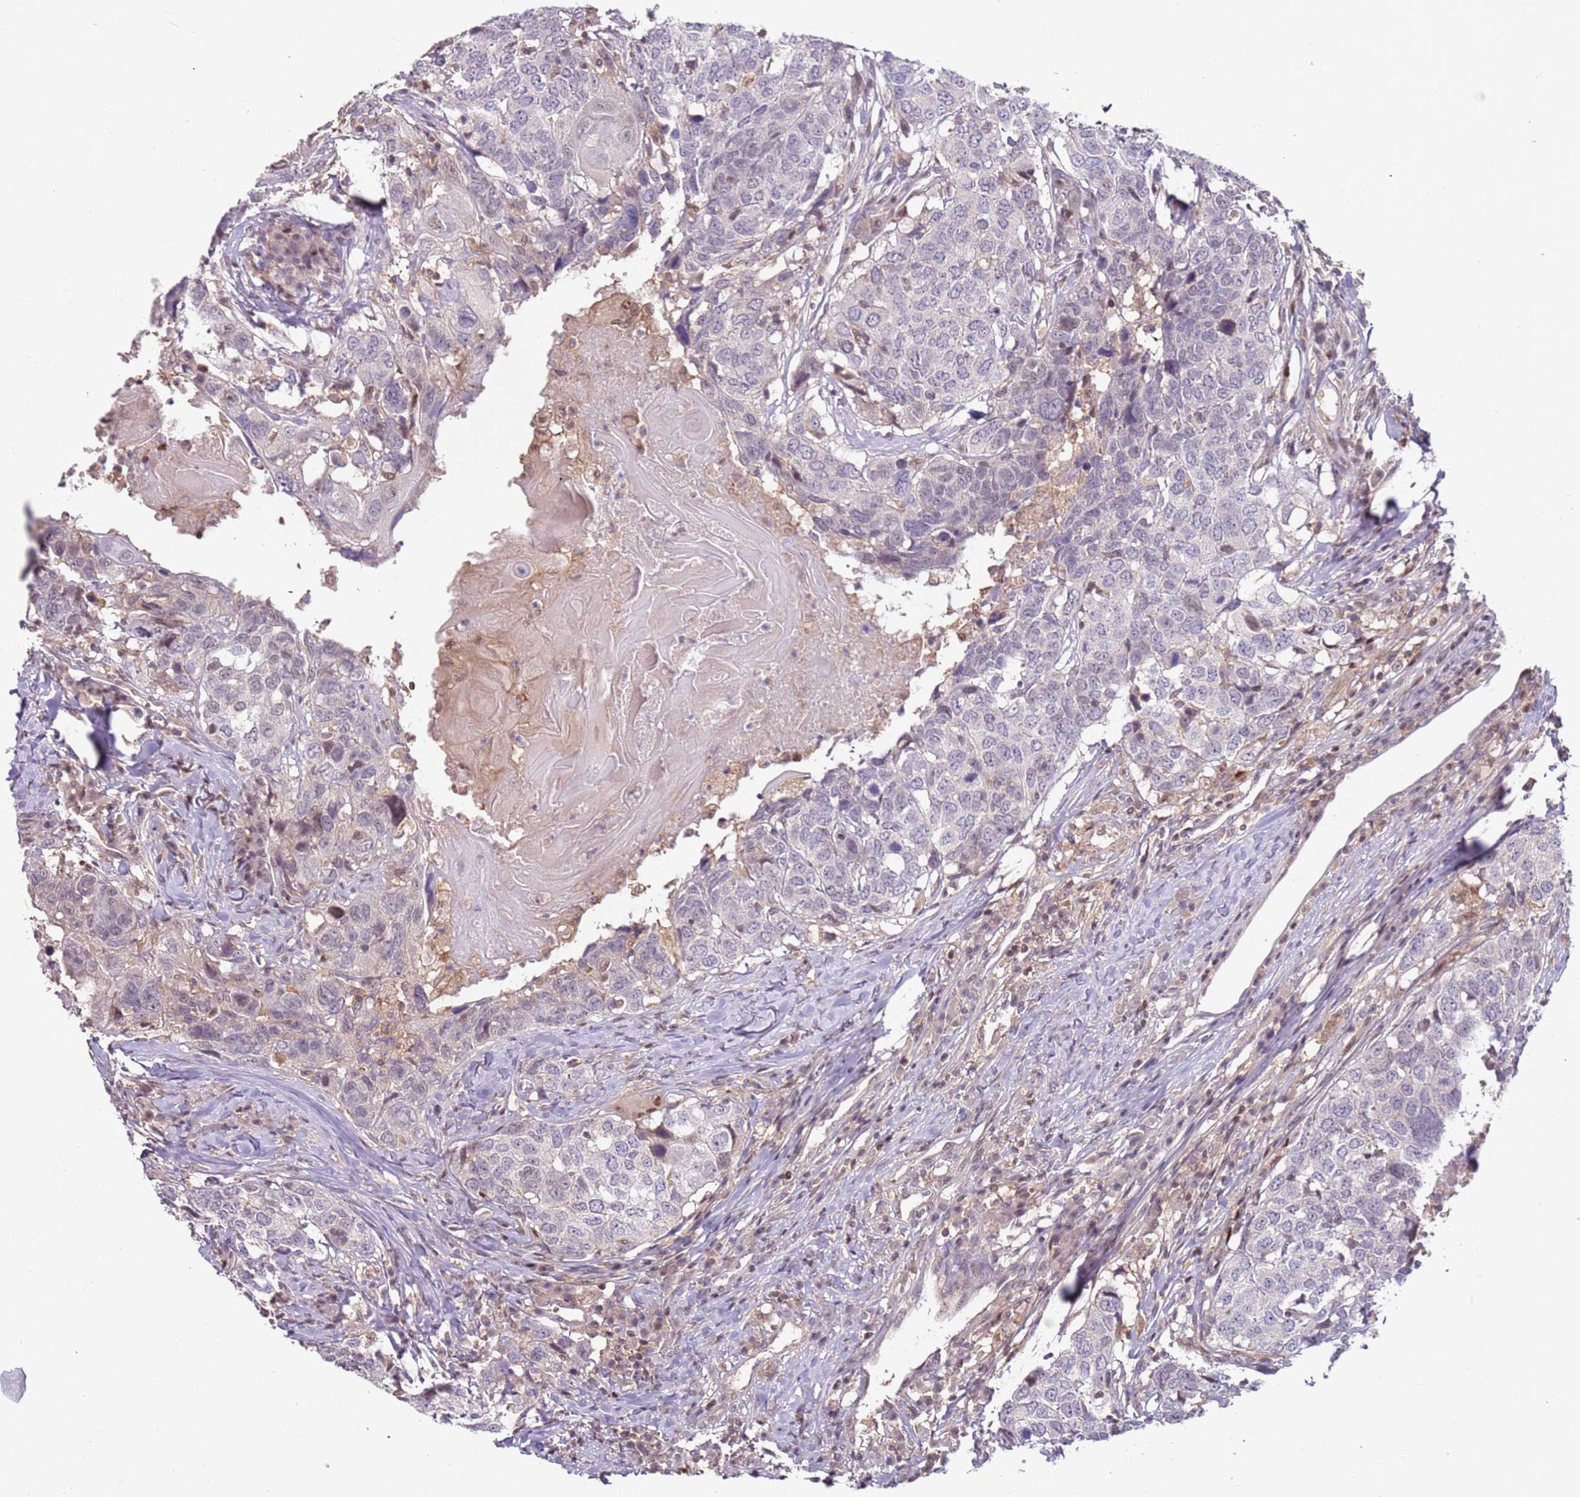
{"staining": {"intensity": "negative", "quantity": "none", "location": "none"}, "tissue": "head and neck cancer", "cell_type": "Tumor cells", "image_type": "cancer", "snomed": [{"axis": "morphology", "description": "Squamous cell carcinoma, NOS"}, {"axis": "topography", "description": "Head-Neck"}], "caption": "Immunohistochemistry photomicrograph of human squamous cell carcinoma (head and neck) stained for a protein (brown), which reveals no expression in tumor cells. (DAB immunohistochemistry (IHC) with hematoxylin counter stain).", "gene": "GSTO2", "patient": {"sex": "male", "age": 66}}